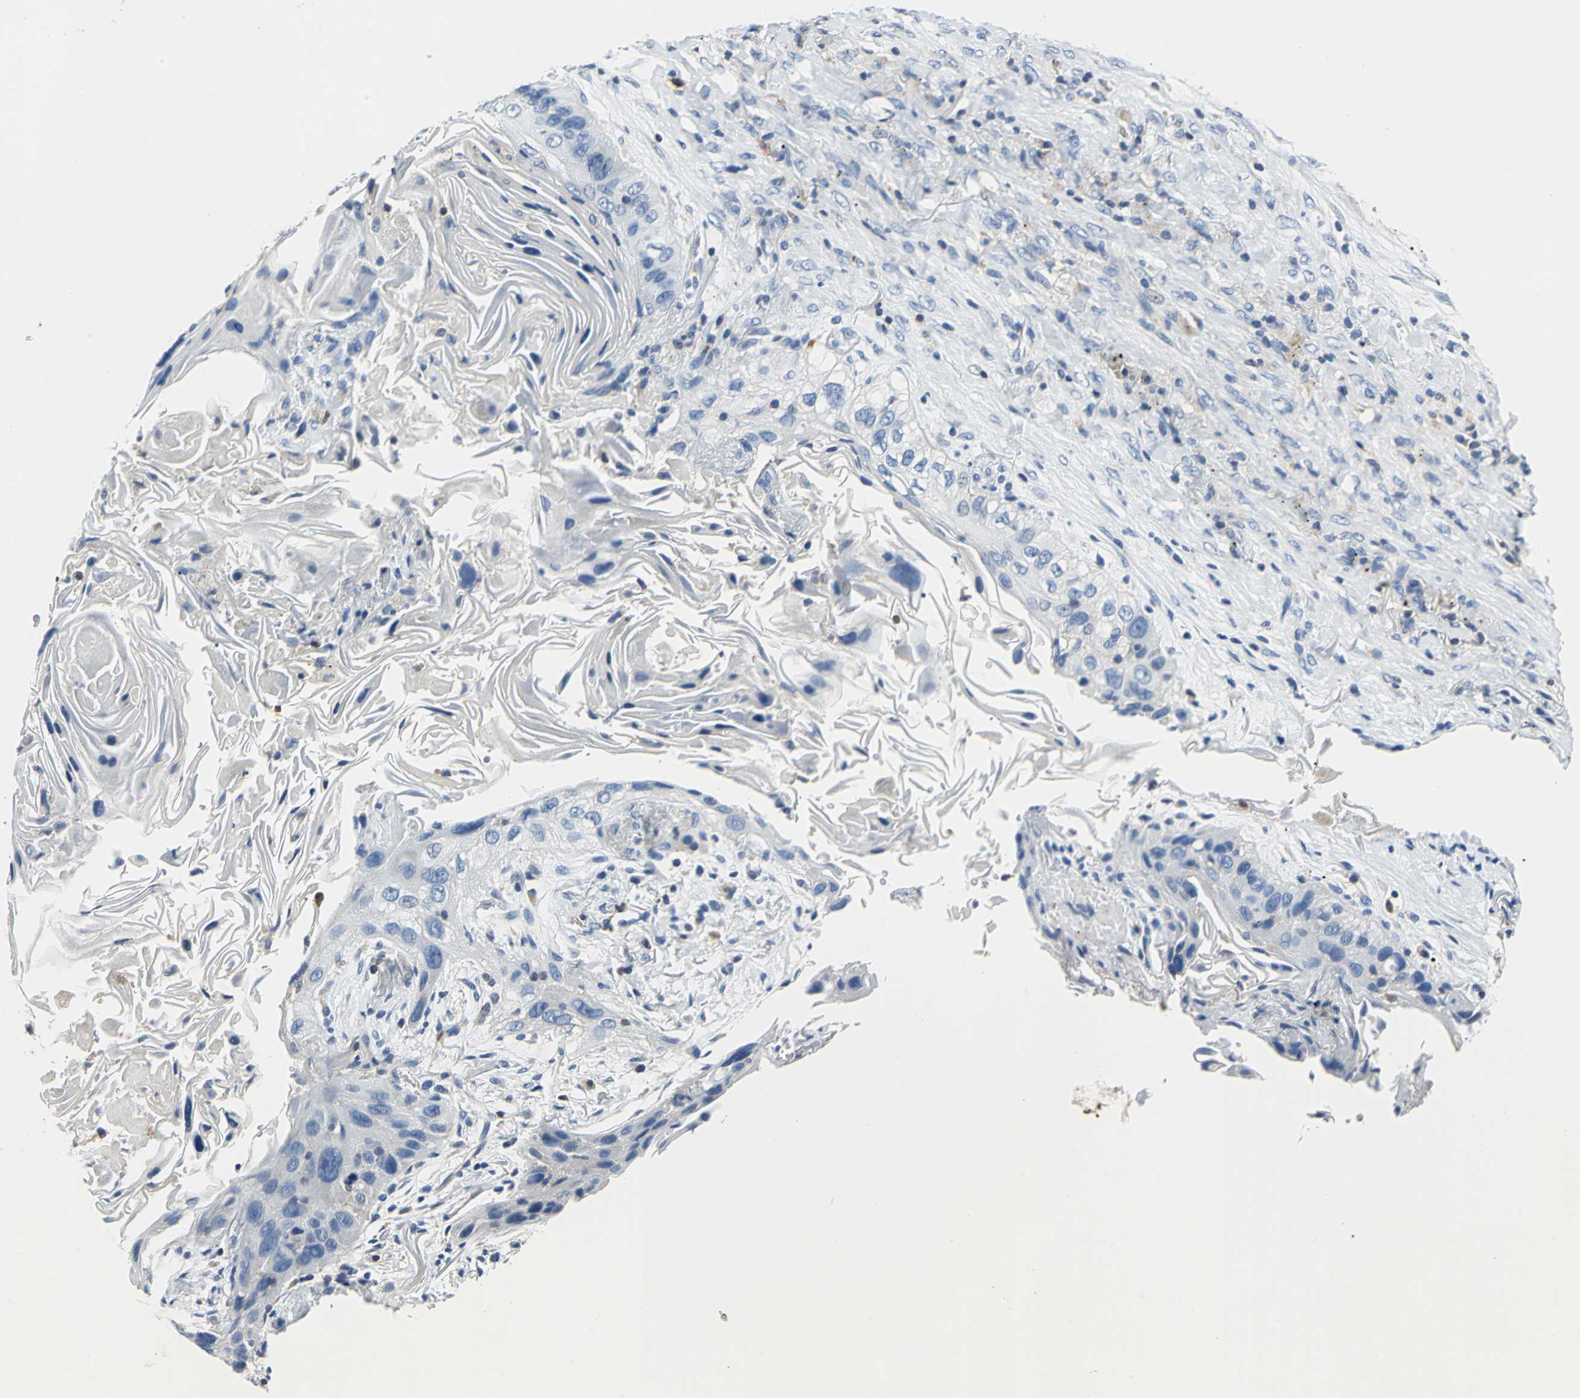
{"staining": {"intensity": "negative", "quantity": "none", "location": "none"}, "tissue": "lung cancer", "cell_type": "Tumor cells", "image_type": "cancer", "snomed": [{"axis": "morphology", "description": "Squamous cell carcinoma, NOS"}, {"axis": "topography", "description": "Lung"}], "caption": "This image is of lung cancer stained with IHC to label a protein in brown with the nuclei are counter-stained blue. There is no expression in tumor cells.", "gene": "SEPTIN6", "patient": {"sex": "female", "age": 67}}